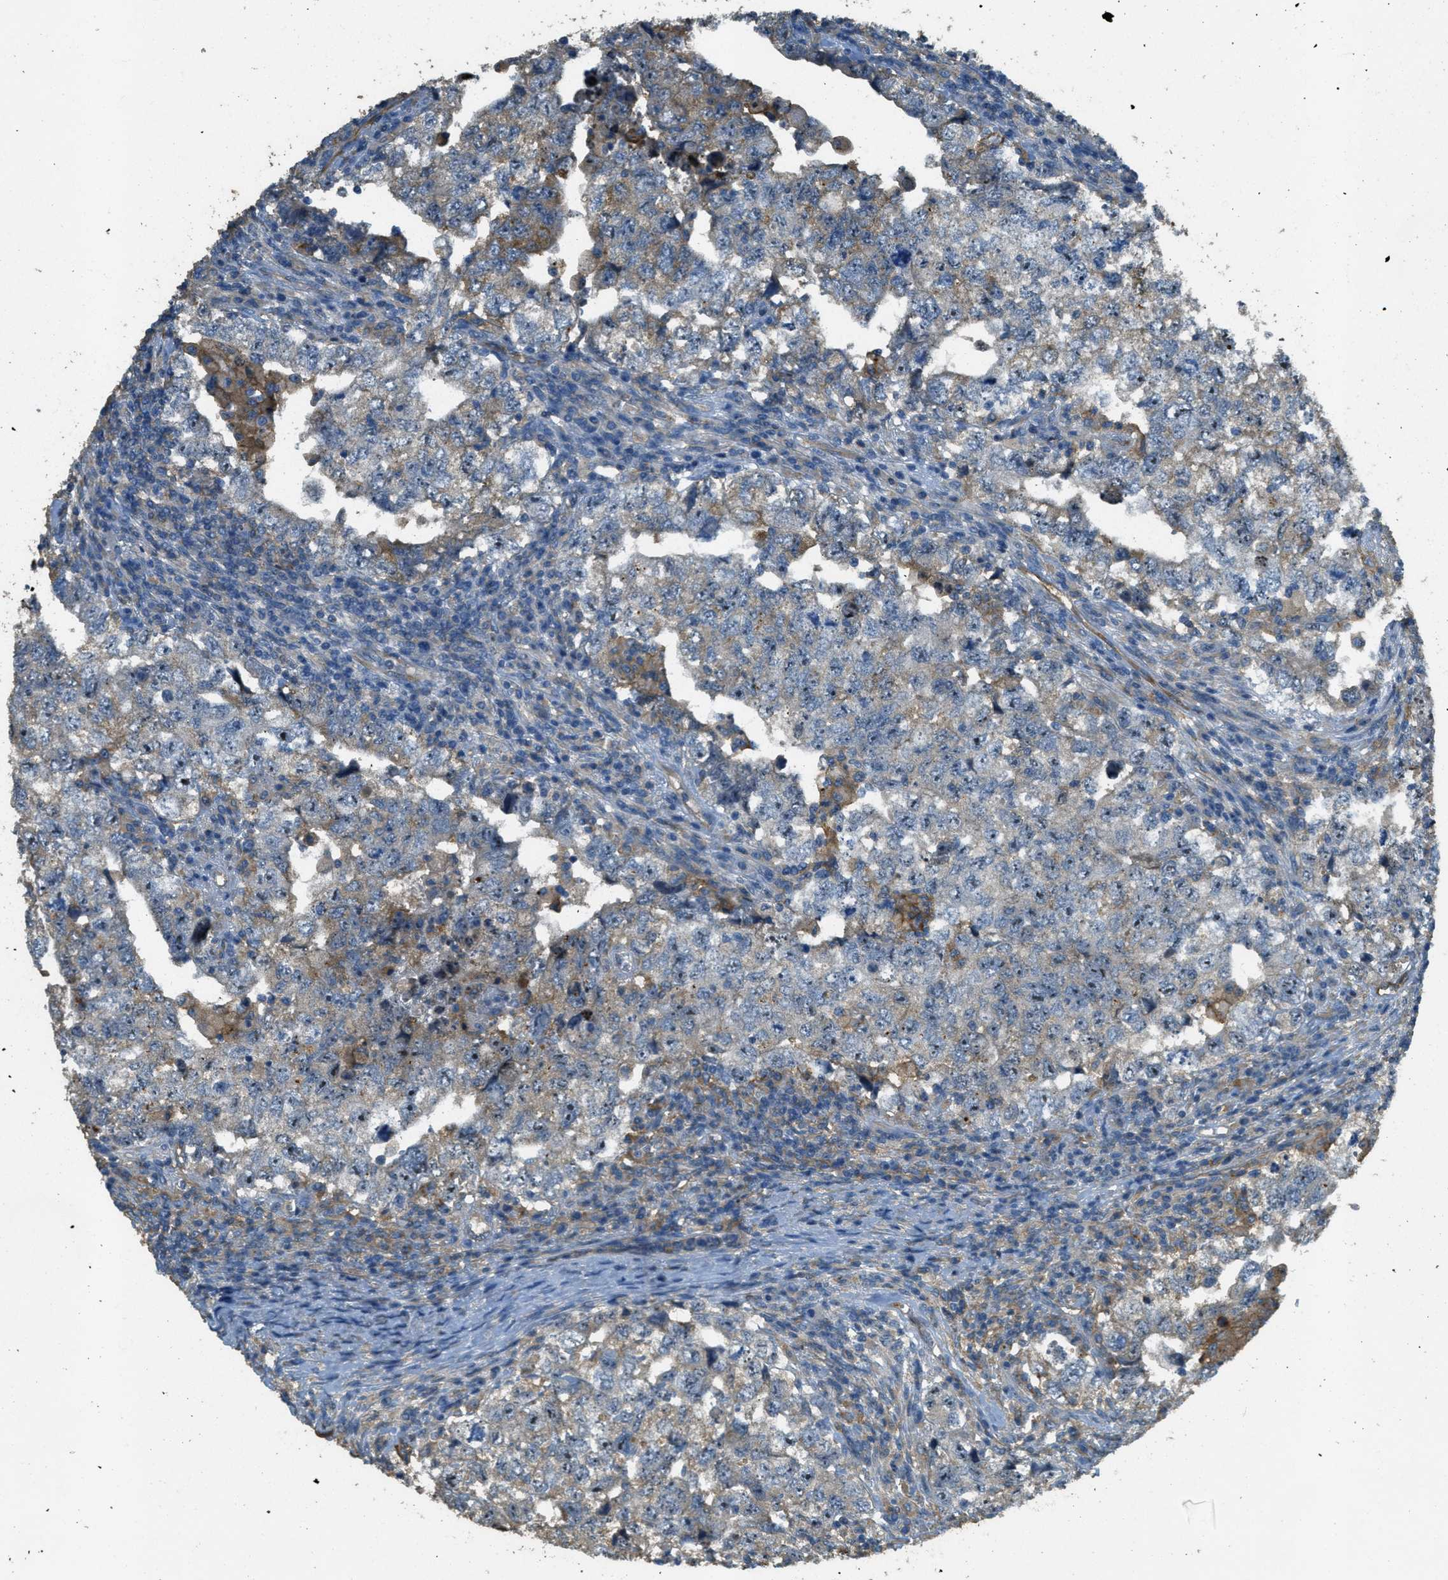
{"staining": {"intensity": "weak", "quantity": "<25%", "location": "cytoplasmic/membranous"}, "tissue": "testis cancer", "cell_type": "Tumor cells", "image_type": "cancer", "snomed": [{"axis": "morphology", "description": "Carcinoma, Embryonal, NOS"}, {"axis": "topography", "description": "Testis"}], "caption": "Protein analysis of testis cancer shows no significant staining in tumor cells. Brightfield microscopy of IHC stained with DAB (brown) and hematoxylin (blue), captured at high magnification.", "gene": "OSMR", "patient": {"sex": "male", "age": 36}}